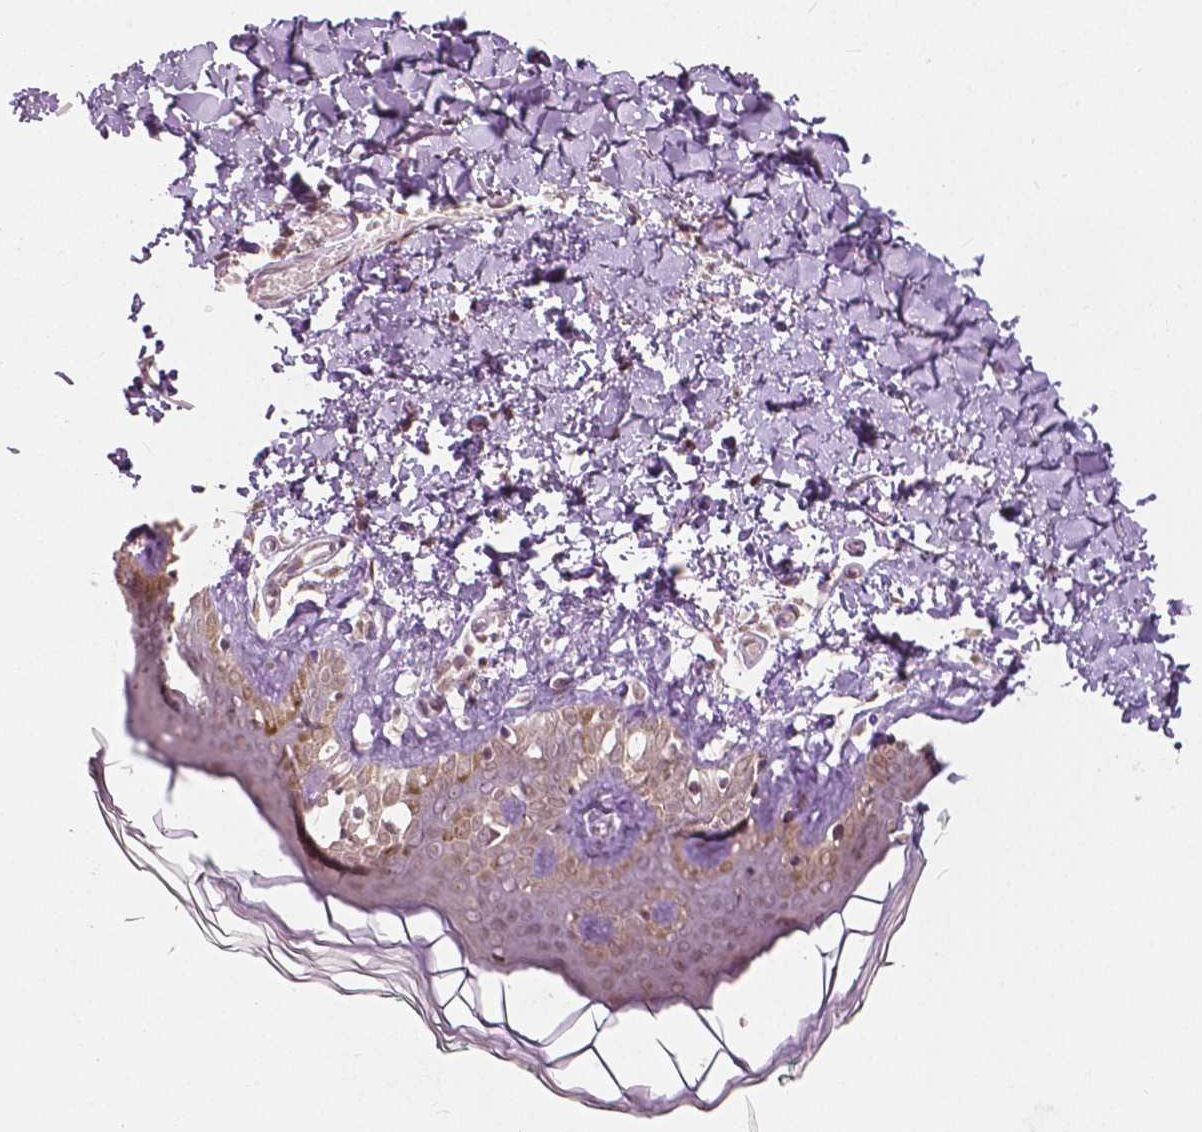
{"staining": {"intensity": "weak", "quantity": ">75%", "location": "cytoplasmic/membranous,nuclear"}, "tissue": "skin", "cell_type": "Fibroblasts", "image_type": "normal", "snomed": [{"axis": "morphology", "description": "Normal tissue, NOS"}, {"axis": "topography", "description": "Skin"}, {"axis": "topography", "description": "Peripheral nerve tissue"}], "caption": "Protein expression analysis of benign skin exhibits weak cytoplasmic/membranous,nuclear expression in approximately >75% of fibroblasts.", "gene": "HOXA10", "patient": {"sex": "female", "age": 45}}